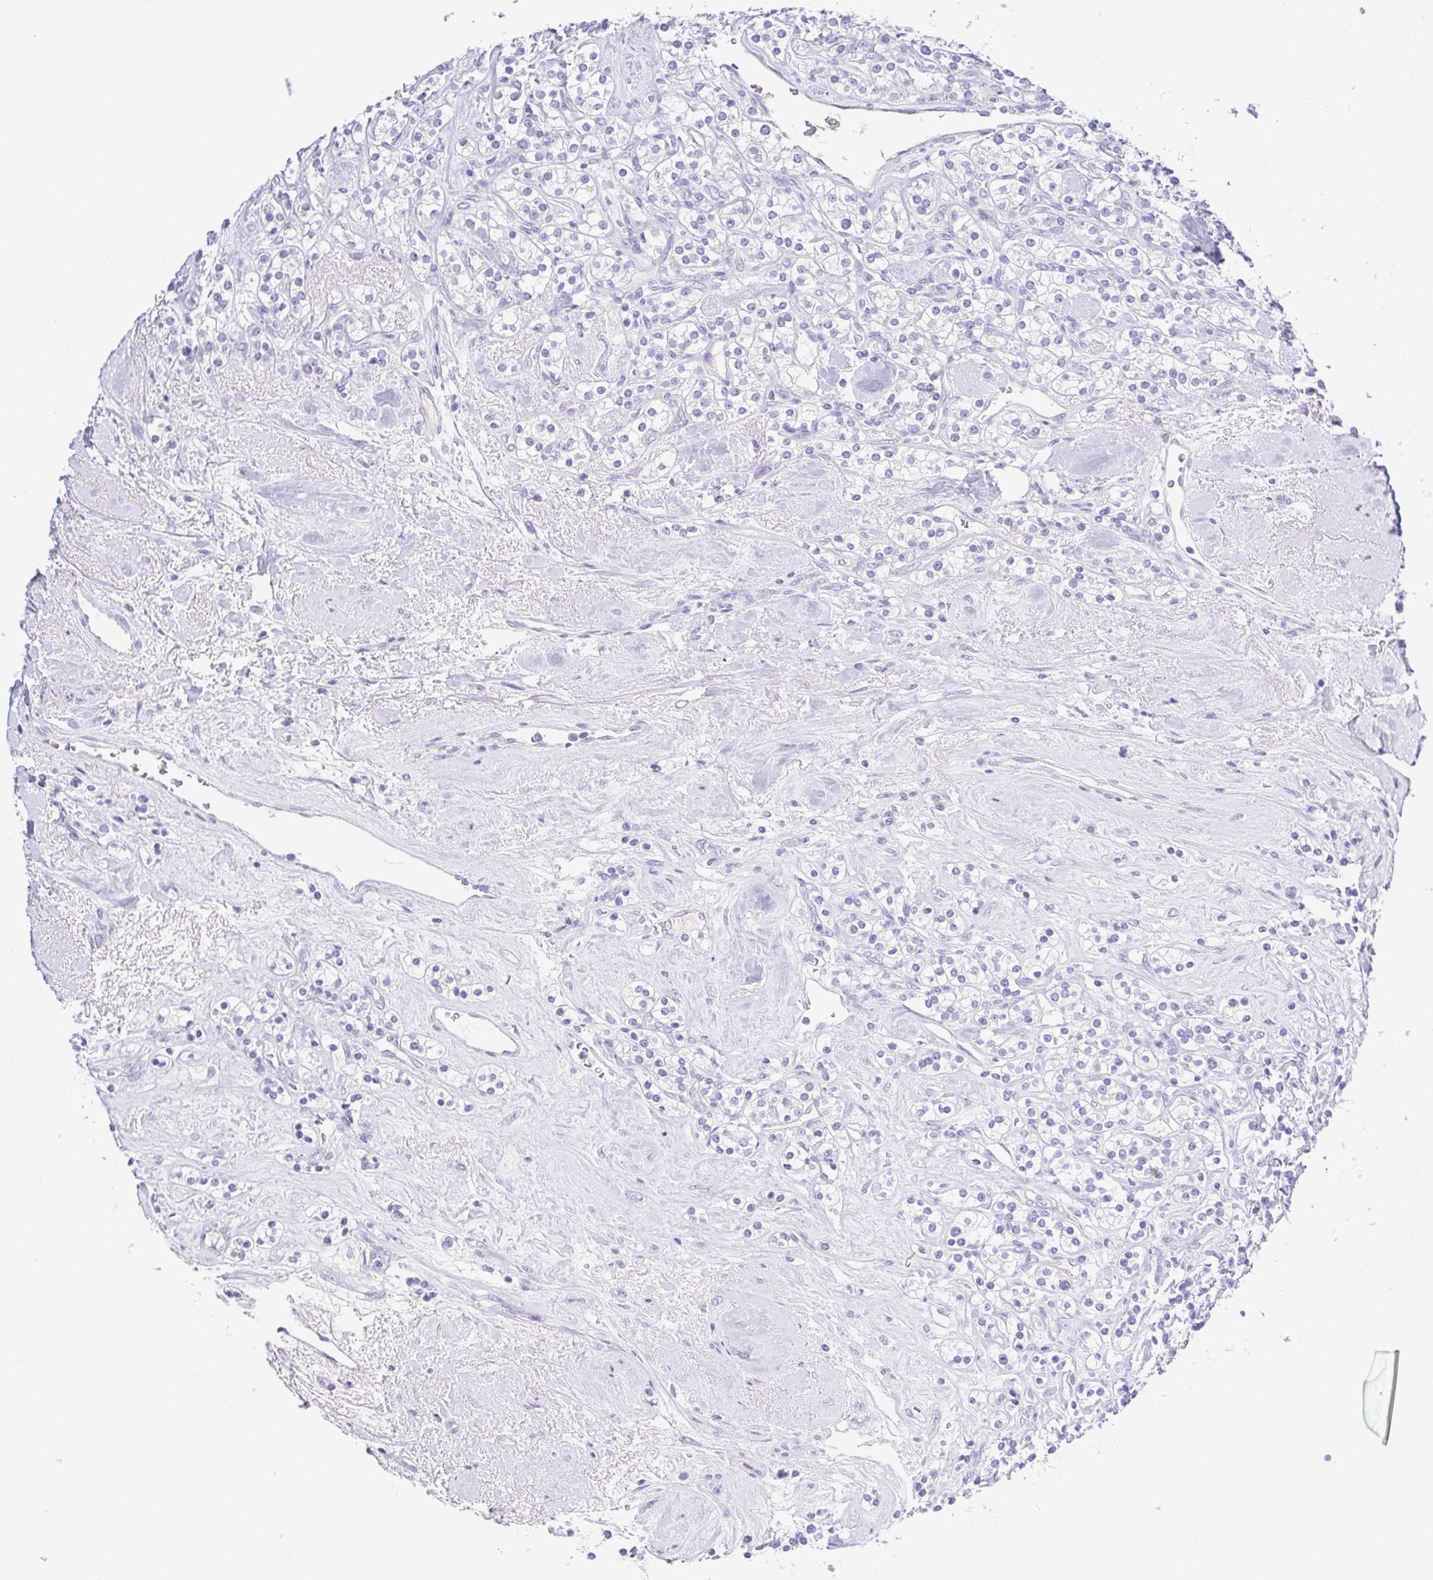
{"staining": {"intensity": "negative", "quantity": "none", "location": "none"}, "tissue": "renal cancer", "cell_type": "Tumor cells", "image_type": "cancer", "snomed": [{"axis": "morphology", "description": "Adenocarcinoma, NOS"}, {"axis": "topography", "description": "Kidney"}], "caption": "Human renal cancer stained for a protein using IHC reveals no positivity in tumor cells.", "gene": "A1BG", "patient": {"sex": "male", "age": 77}}